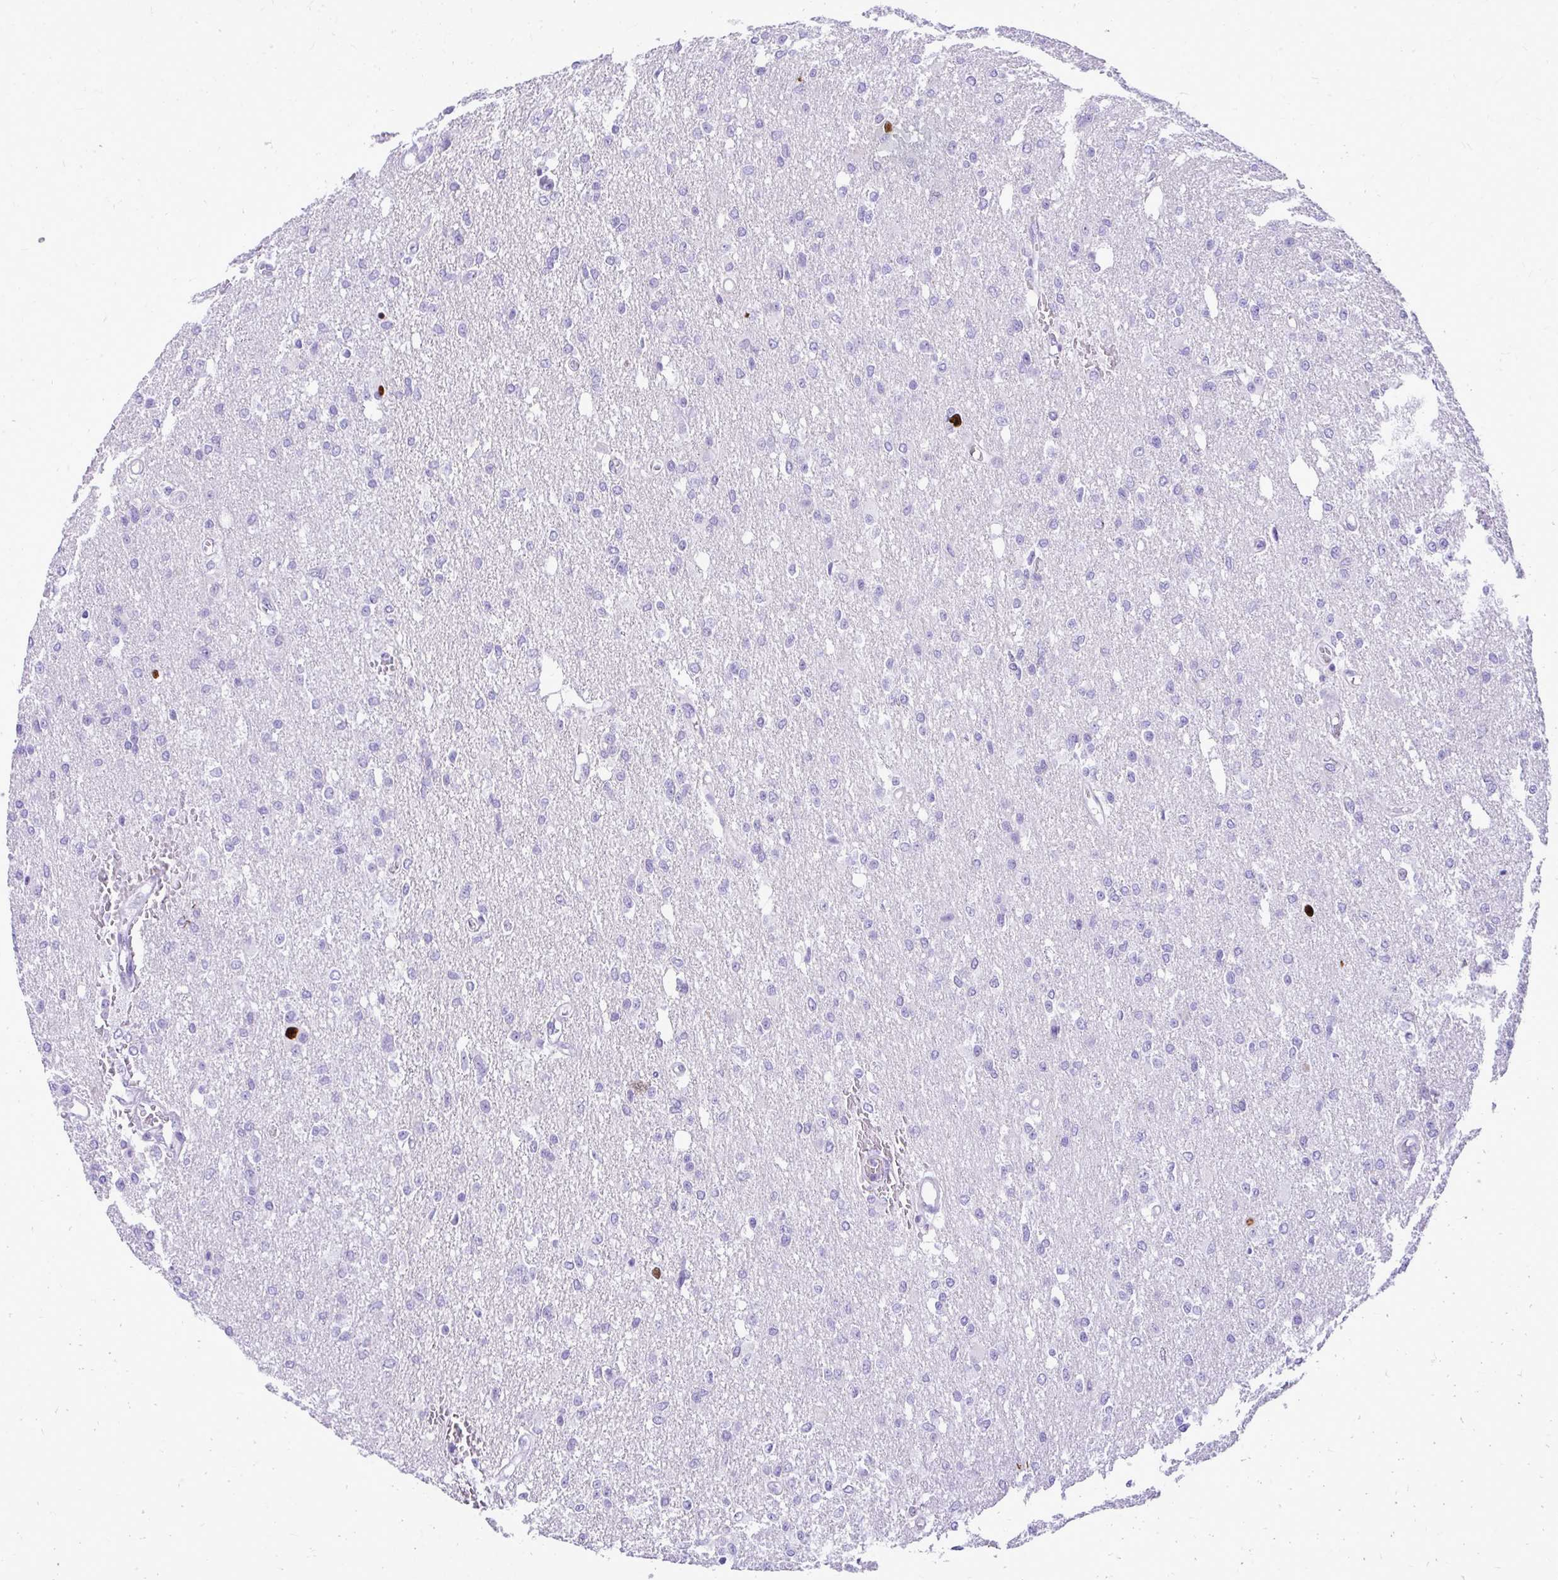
{"staining": {"intensity": "negative", "quantity": "none", "location": "none"}, "tissue": "glioma", "cell_type": "Tumor cells", "image_type": "cancer", "snomed": [{"axis": "morphology", "description": "Glioma, malignant, Low grade"}, {"axis": "topography", "description": "Brain"}], "caption": "Immunohistochemistry (IHC) of low-grade glioma (malignant) reveals no staining in tumor cells. (Stains: DAB immunohistochemistry (IHC) with hematoxylin counter stain, Microscopy: brightfield microscopy at high magnification).", "gene": "RALYL", "patient": {"sex": "male", "age": 26}}